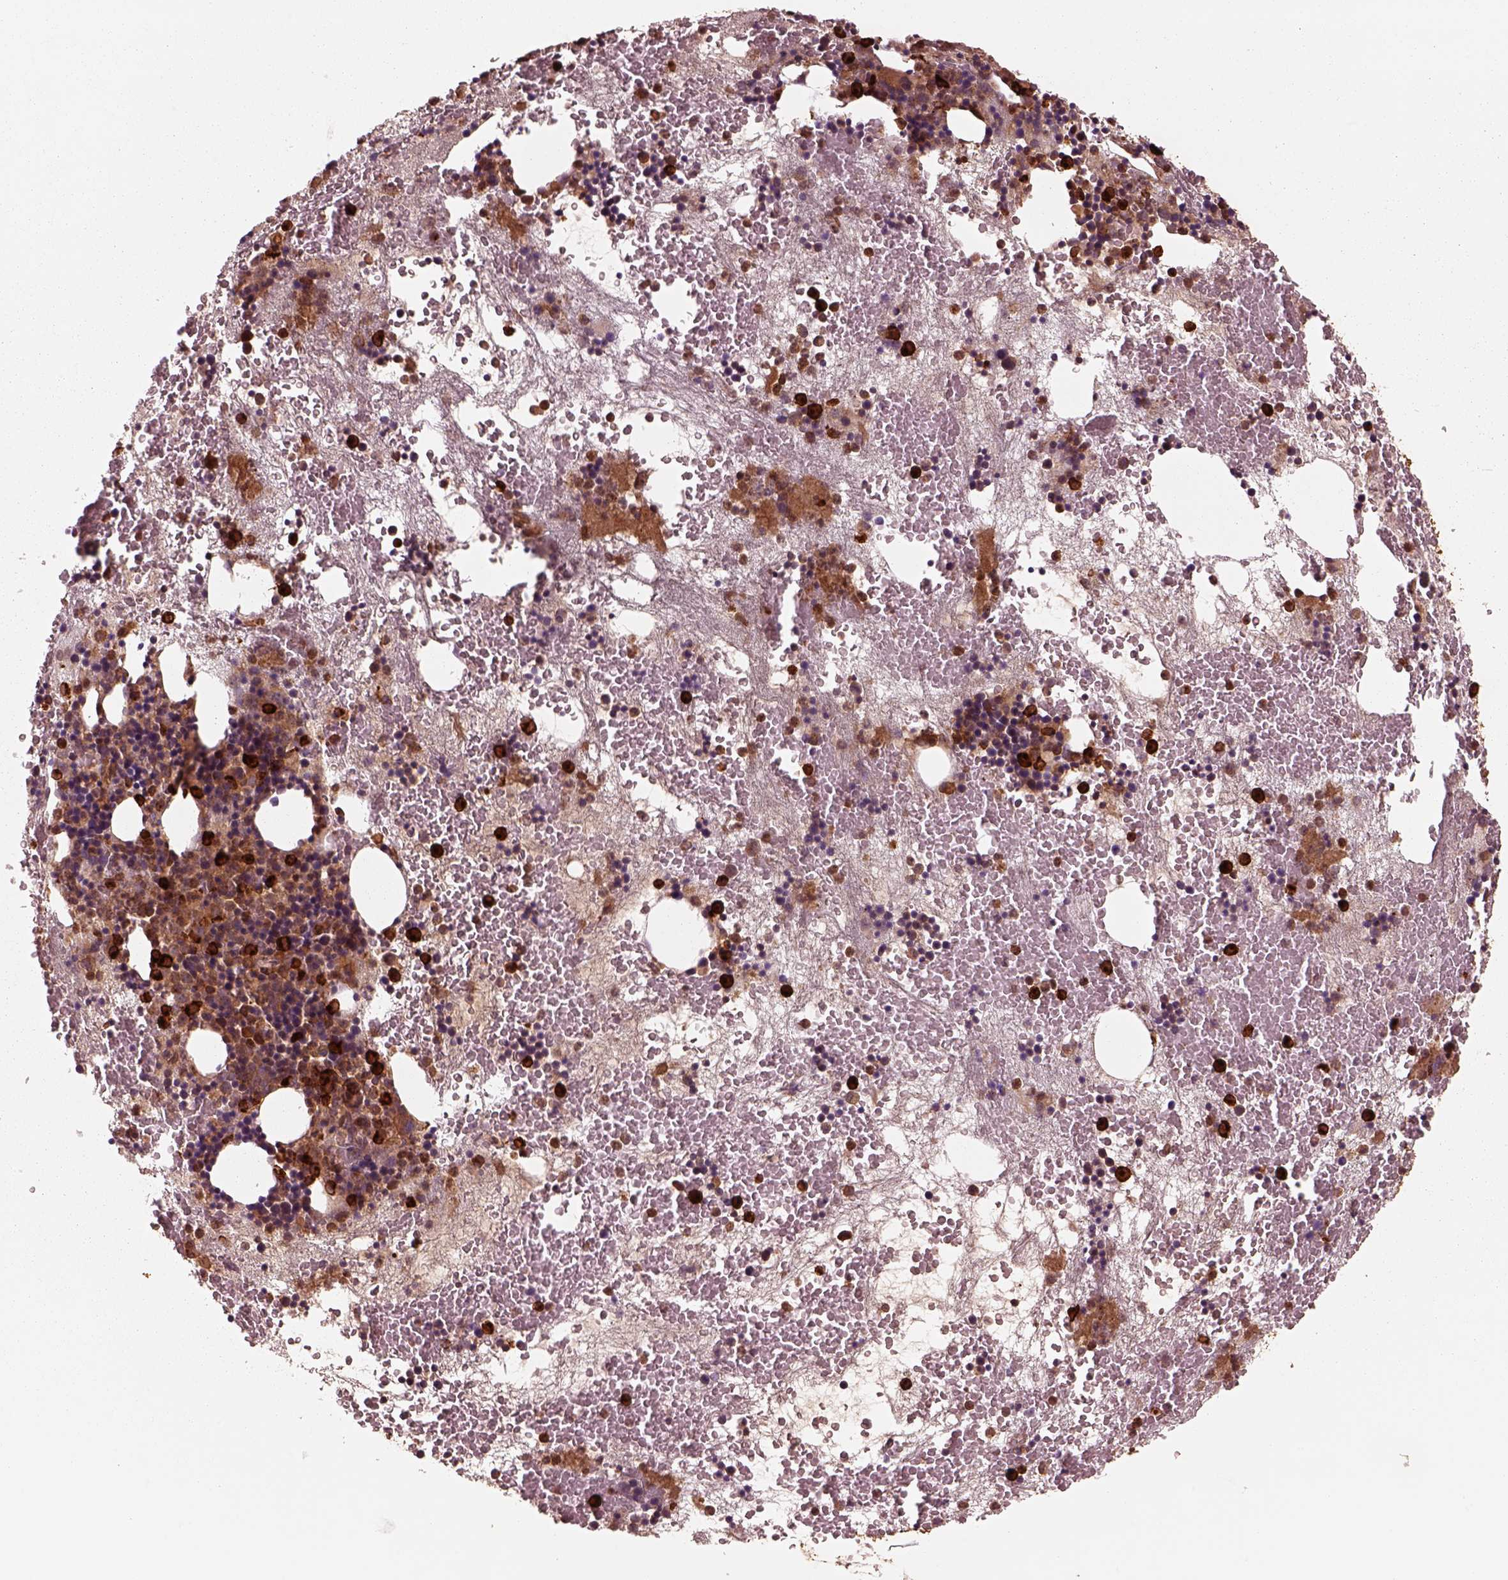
{"staining": {"intensity": "strong", "quantity": "<25%", "location": "cytoplasmic/membranous"}, "tissue": "bone marrow", "cell_type": "Hematopoietic cells", "image_type": "normal", "snomed": [{"axis": "morphology", "description": "Normal tissue, NOS"}, {"axis": "topography", "description": "Bone marrow"}], "caption": "Immunohistochemical staining of benign bone marrow reveals <25% levels of strong cytoplasmic/membranous protein positivity in about <25% of hematopoietic cells. (DAB (3,3'-diaminobenzidine) = brown stain, brightfield microscopy at high magnification).", "gene": "ASCC2", "patient": {"sex": "male", "age": 79}}